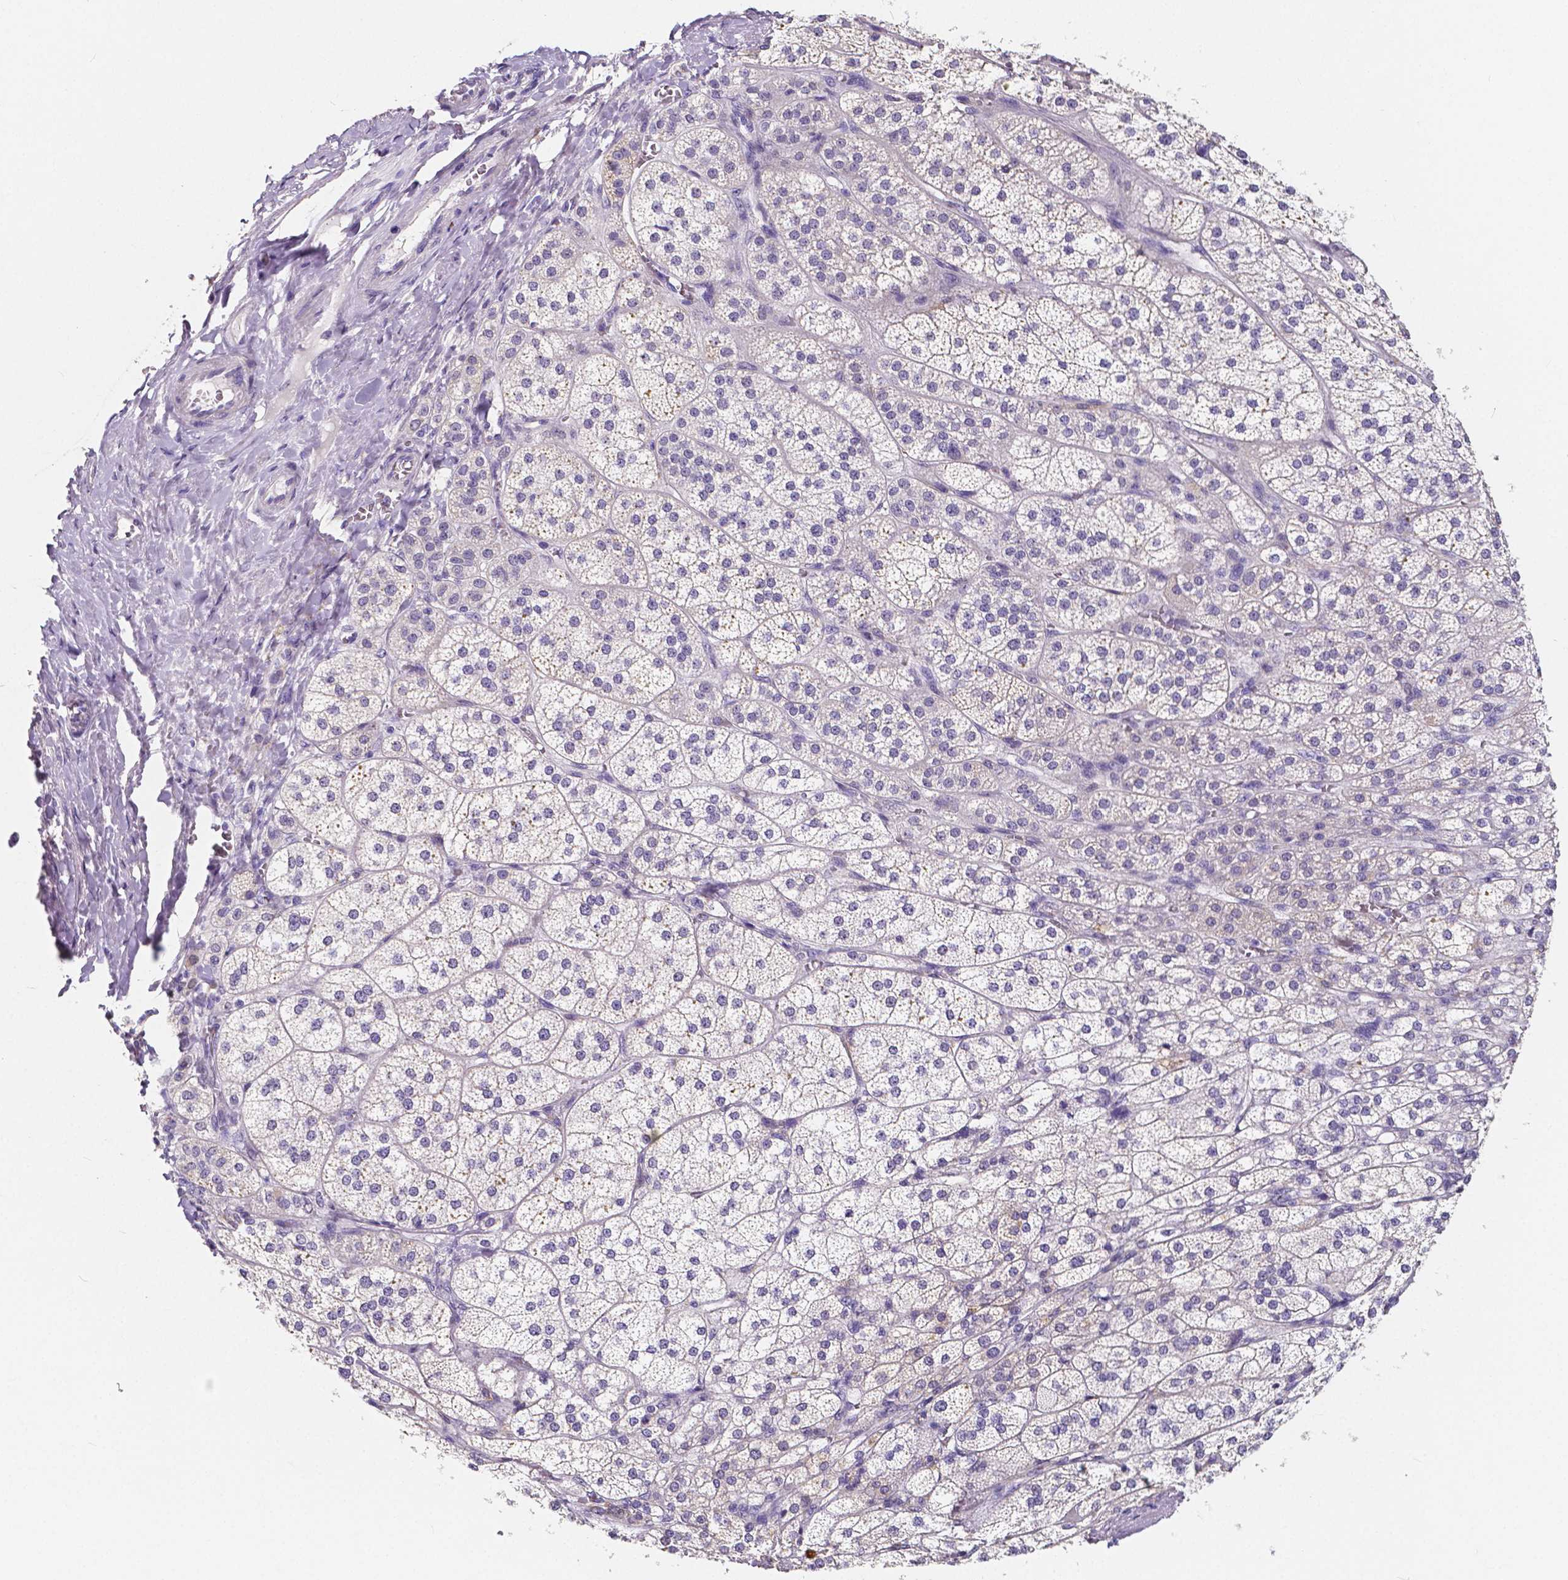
{"staining": {"intensity": "negative", "quantity": "none", "location": "none"}, "tissue": "adrenal gland", "cell_type": "Glandular cells", "image_type": "normal", "snomed": [{"axis": "morphology", "description": "Normal tissue, NOS"}, {"axis": "topography", "description": "Adrenal gland"}], "caption": "Immunohistochemistry histopathology image of unremarkable adrenal gland stained for a protein (brown), which demonstrates no staining in glandular cells. (Stains: DAB immunohistochemistry (IHC) with hematoxylin counter stain, Microscopy: brightfield microscopy at high magnification).", "gene": "ACP5", "patient": {"sex": "female", "age": 60}}